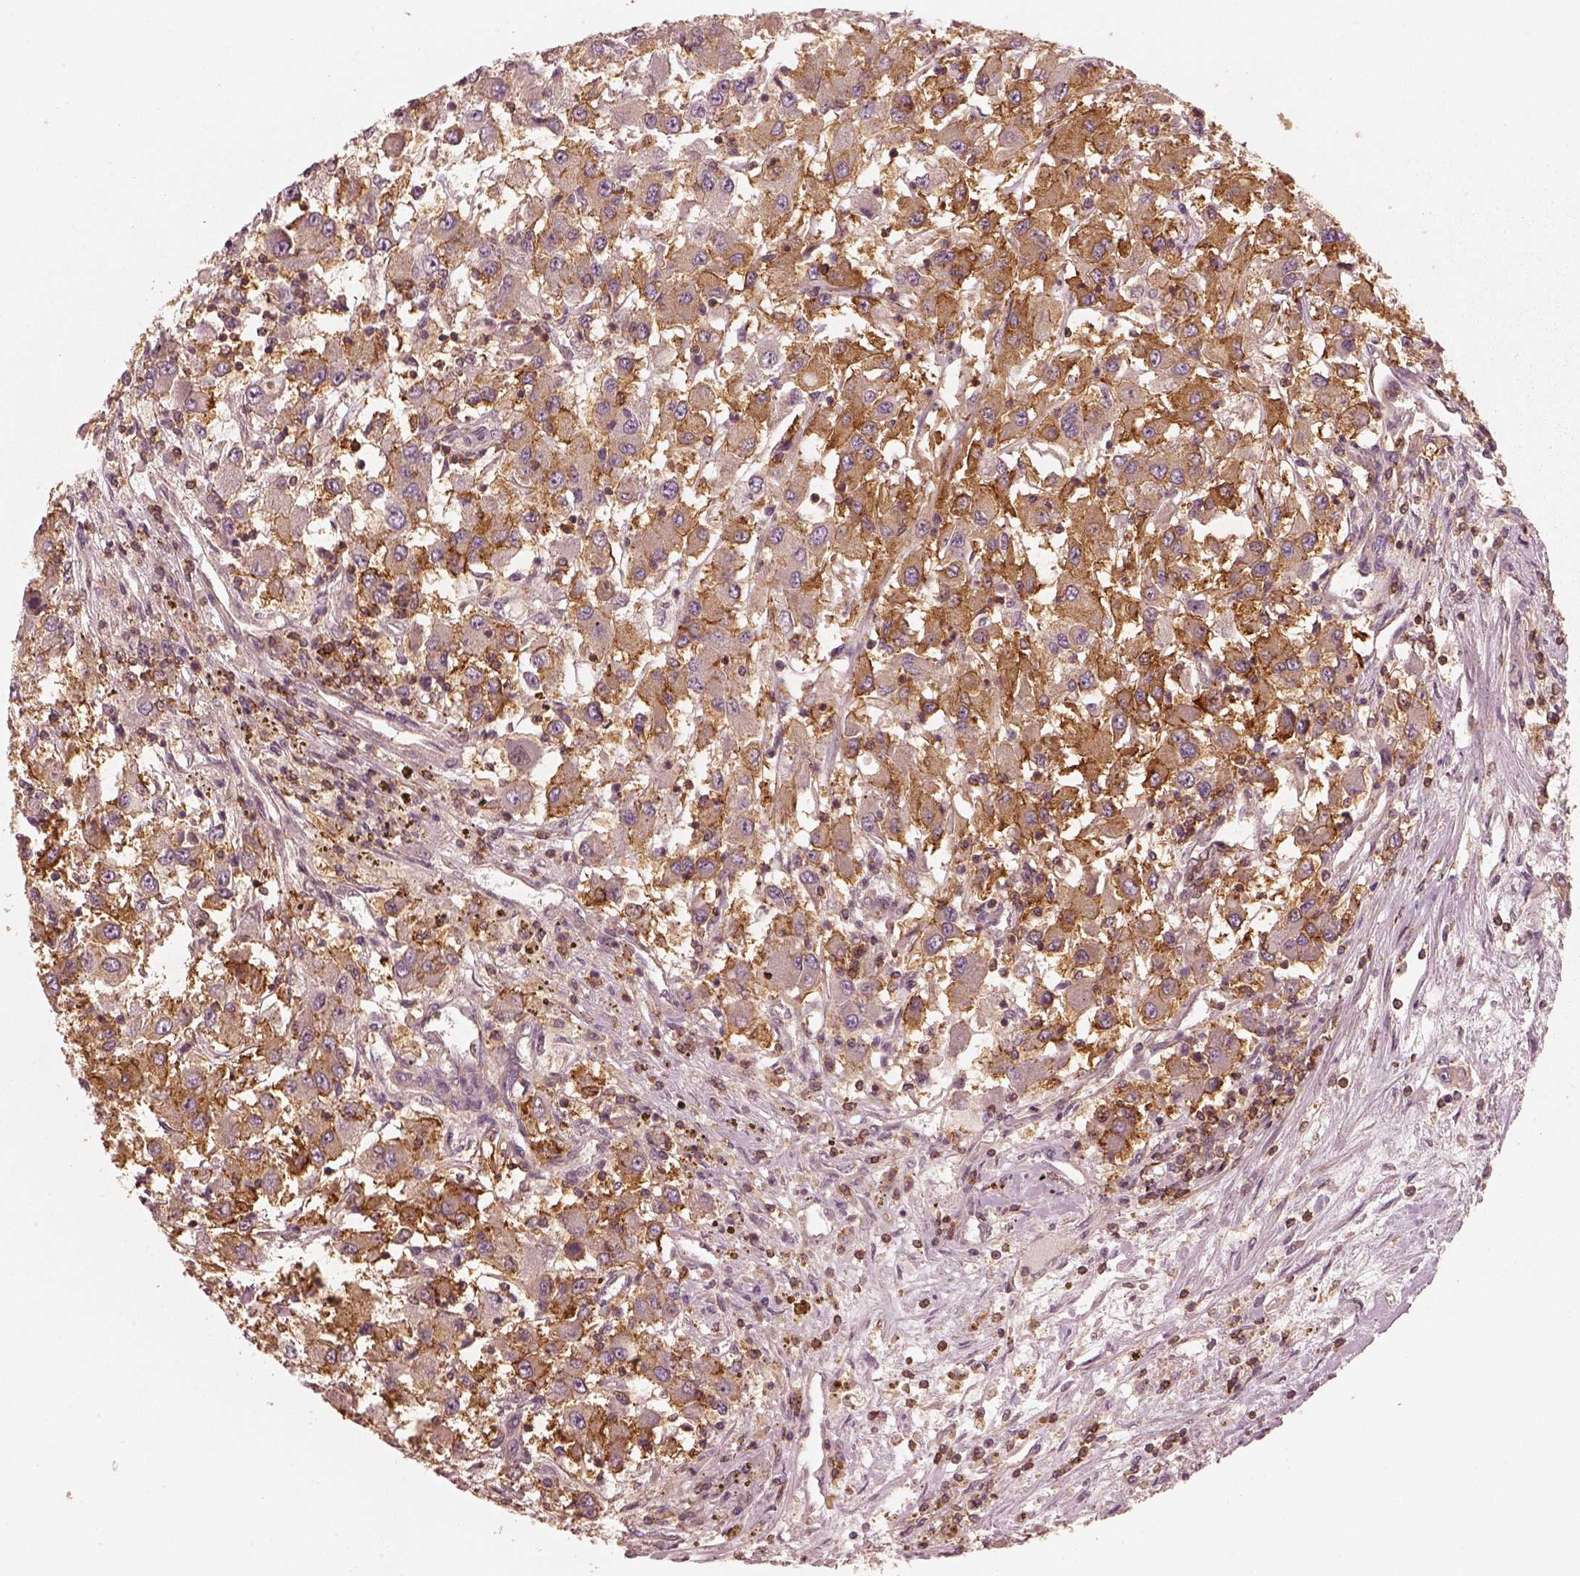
{"staining": {"intensity": "strong", "quantity": ">75%", "location": "cytoplasmic/membranous"}, "tissue": "renal cancer", "cell_type": "Tumor cells", "image_type": "cancer", "snomed": [{"axis": "morphology", "description": "Adenocarcinoma, NOS"}, {"axis": "topography", "description": "Kidney"}], "caption": "Renal cancer (adenocarcinoma) stained with immunohistochemistry reveals strong cytoplasmic/membranous positivity in approximately >75% of tumor cells.", "gene": "FAM107B", "patient": {"sex": "female", "age": 67}}